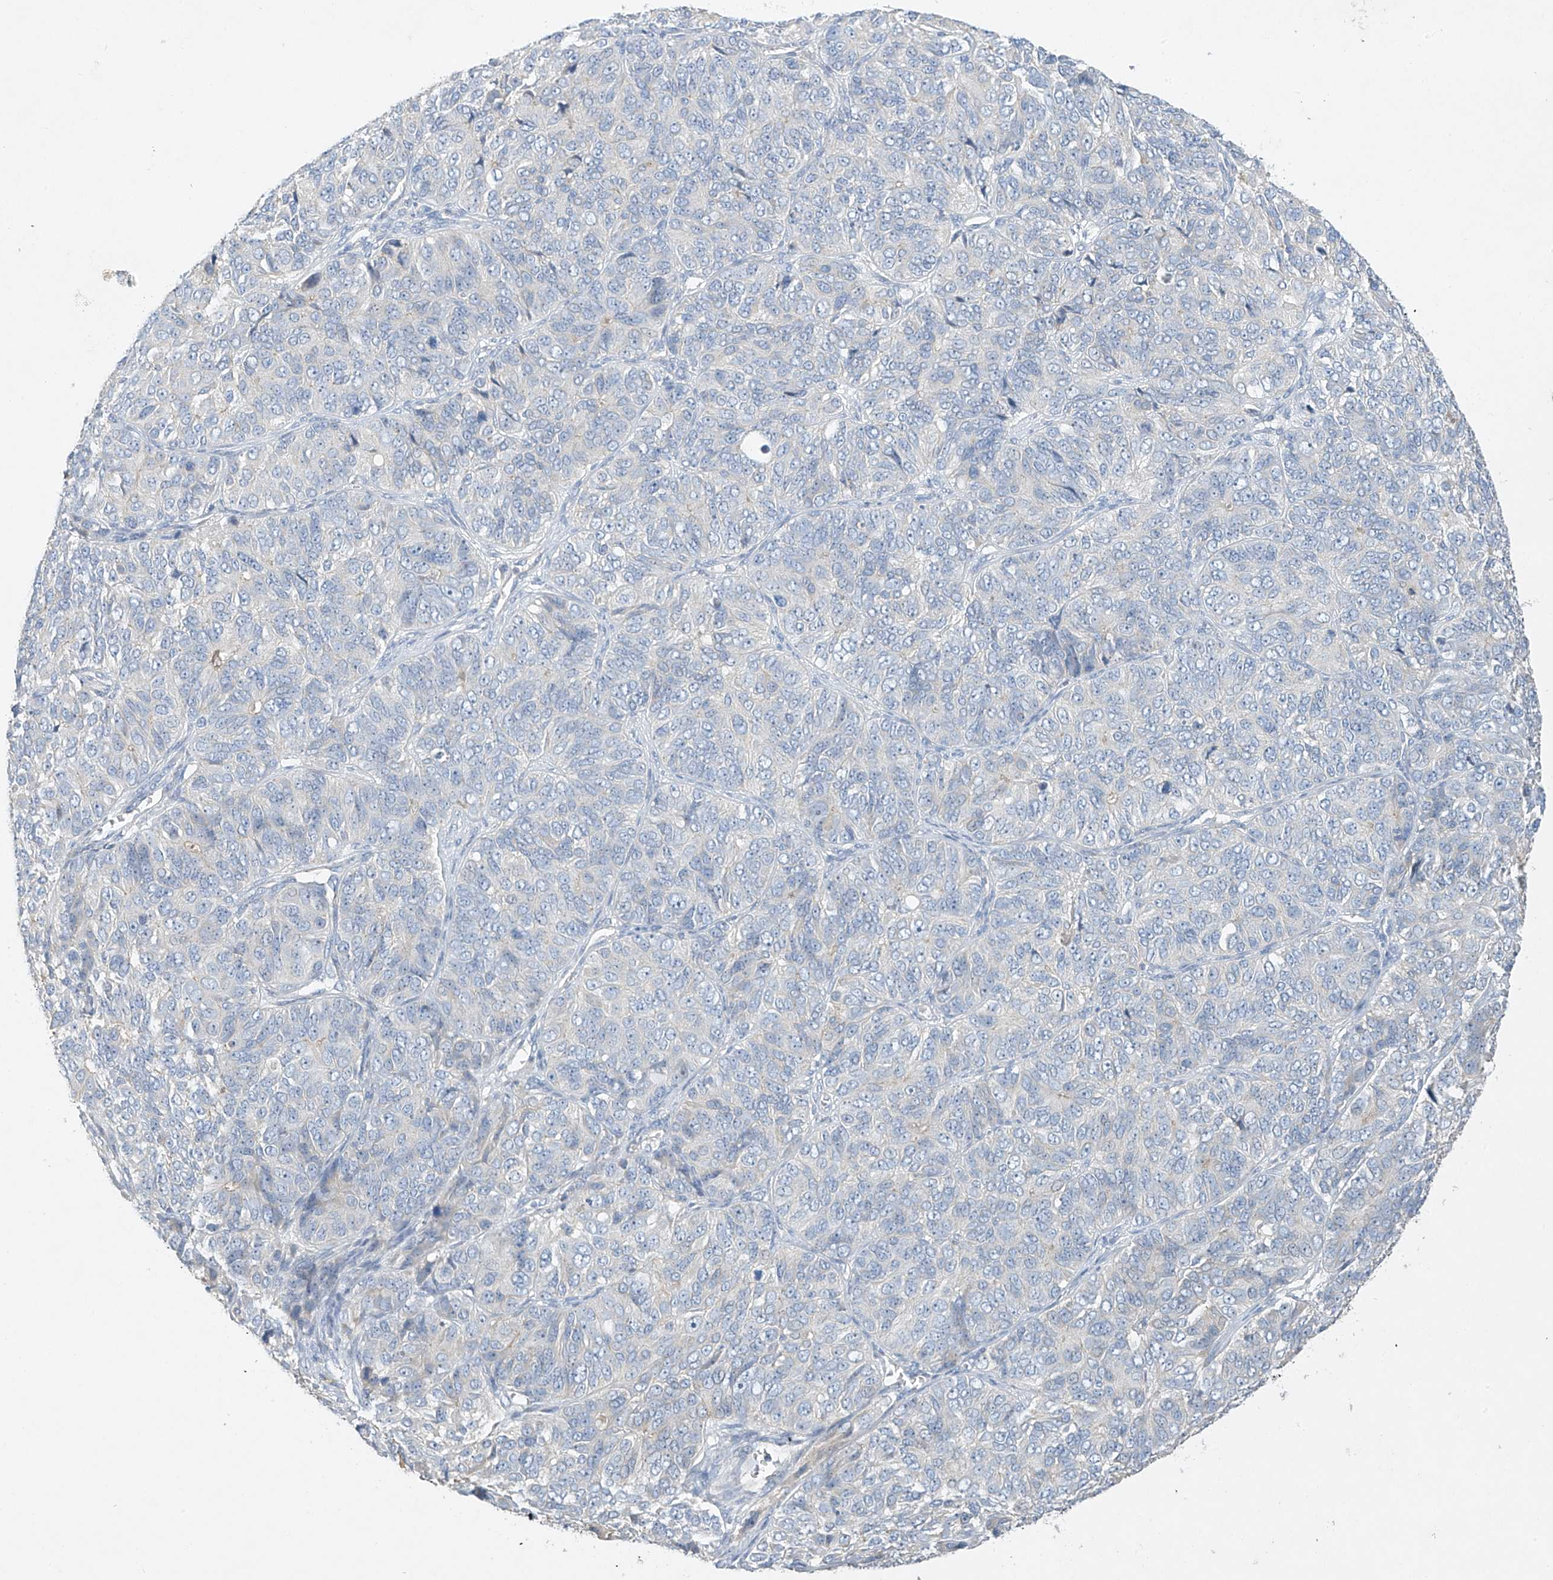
{"staining": {"intensity": "negative", "quantity": "none", "location": "none"}, "tissue": "ovarian cancer", "cell_type": "Tumor cells", "image_type": "cancer", "snomed": [{"axis": "morphology", "description": "Carcinoma, endometroid"}, {"axis": "topography", "description": "Ovary"}], "caption": "Endometroid carcinoma (ovarian) was stained to show a protein in brown. There is no significant expression in tumor cells.", "gene": "PRSS12", "patient": {"sex": "female", "age": 51}}